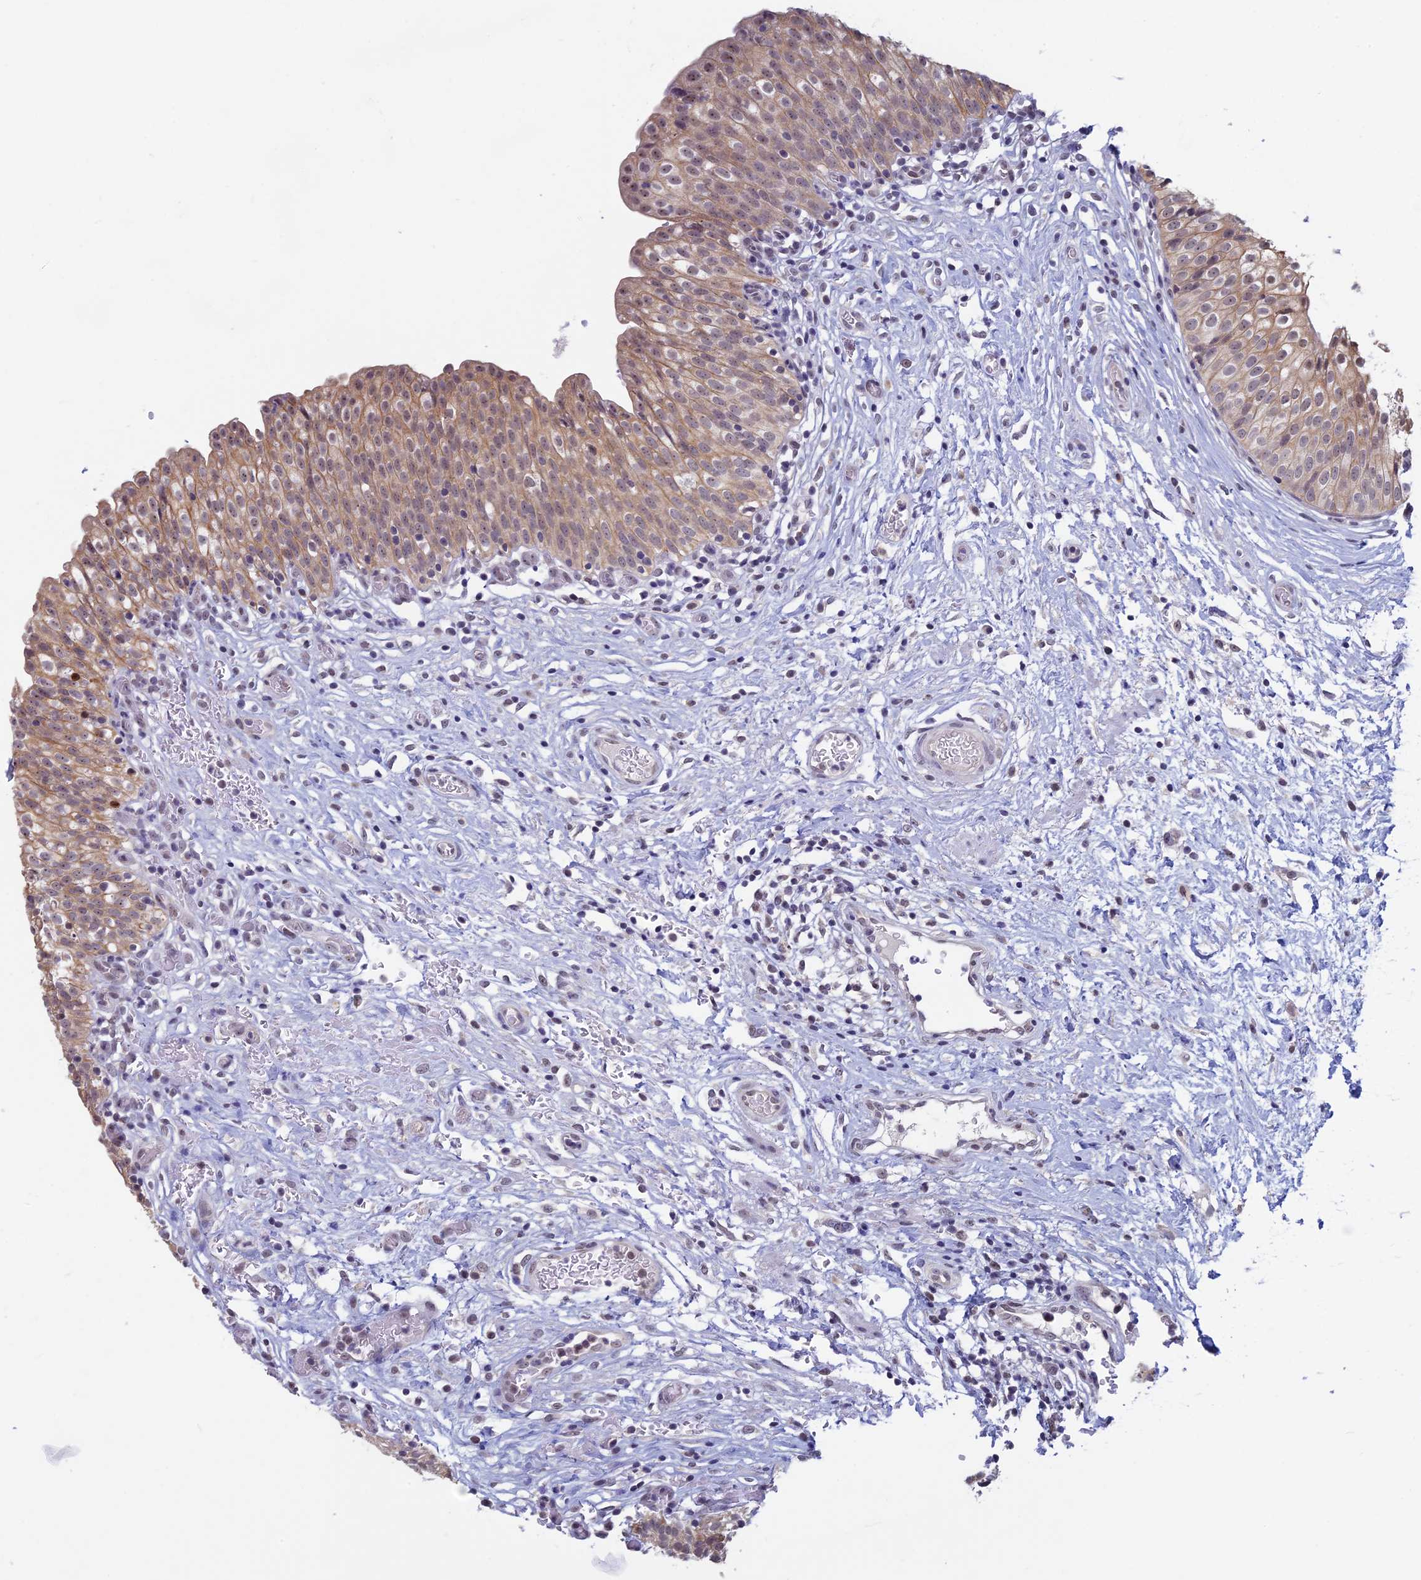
{"staining": {"intensity": "weak", "quantity": ">75%", "location": "cytoplasmic/membranous,nuclear"}, "tissue": "urinary bladder", "cell_type": "Urothelial cells", "image_type": "normal", "snomed": [{"axis": "morphology", "description": "Normal tissue, NOS"}, {"axis": "topography", "description": "Urinary bladder"}], "caption": "DAB immunohistochemical staining of benign urinary bladder exhibits weak cytoplasmic/membranous,nuclear protein staining in approximately >75% of urothelial cells. The protein is shown in brown color, while the nuclei are stained blue.", "gene": "SPIRE1", "patient": {"sex": "male", "age": 55}}